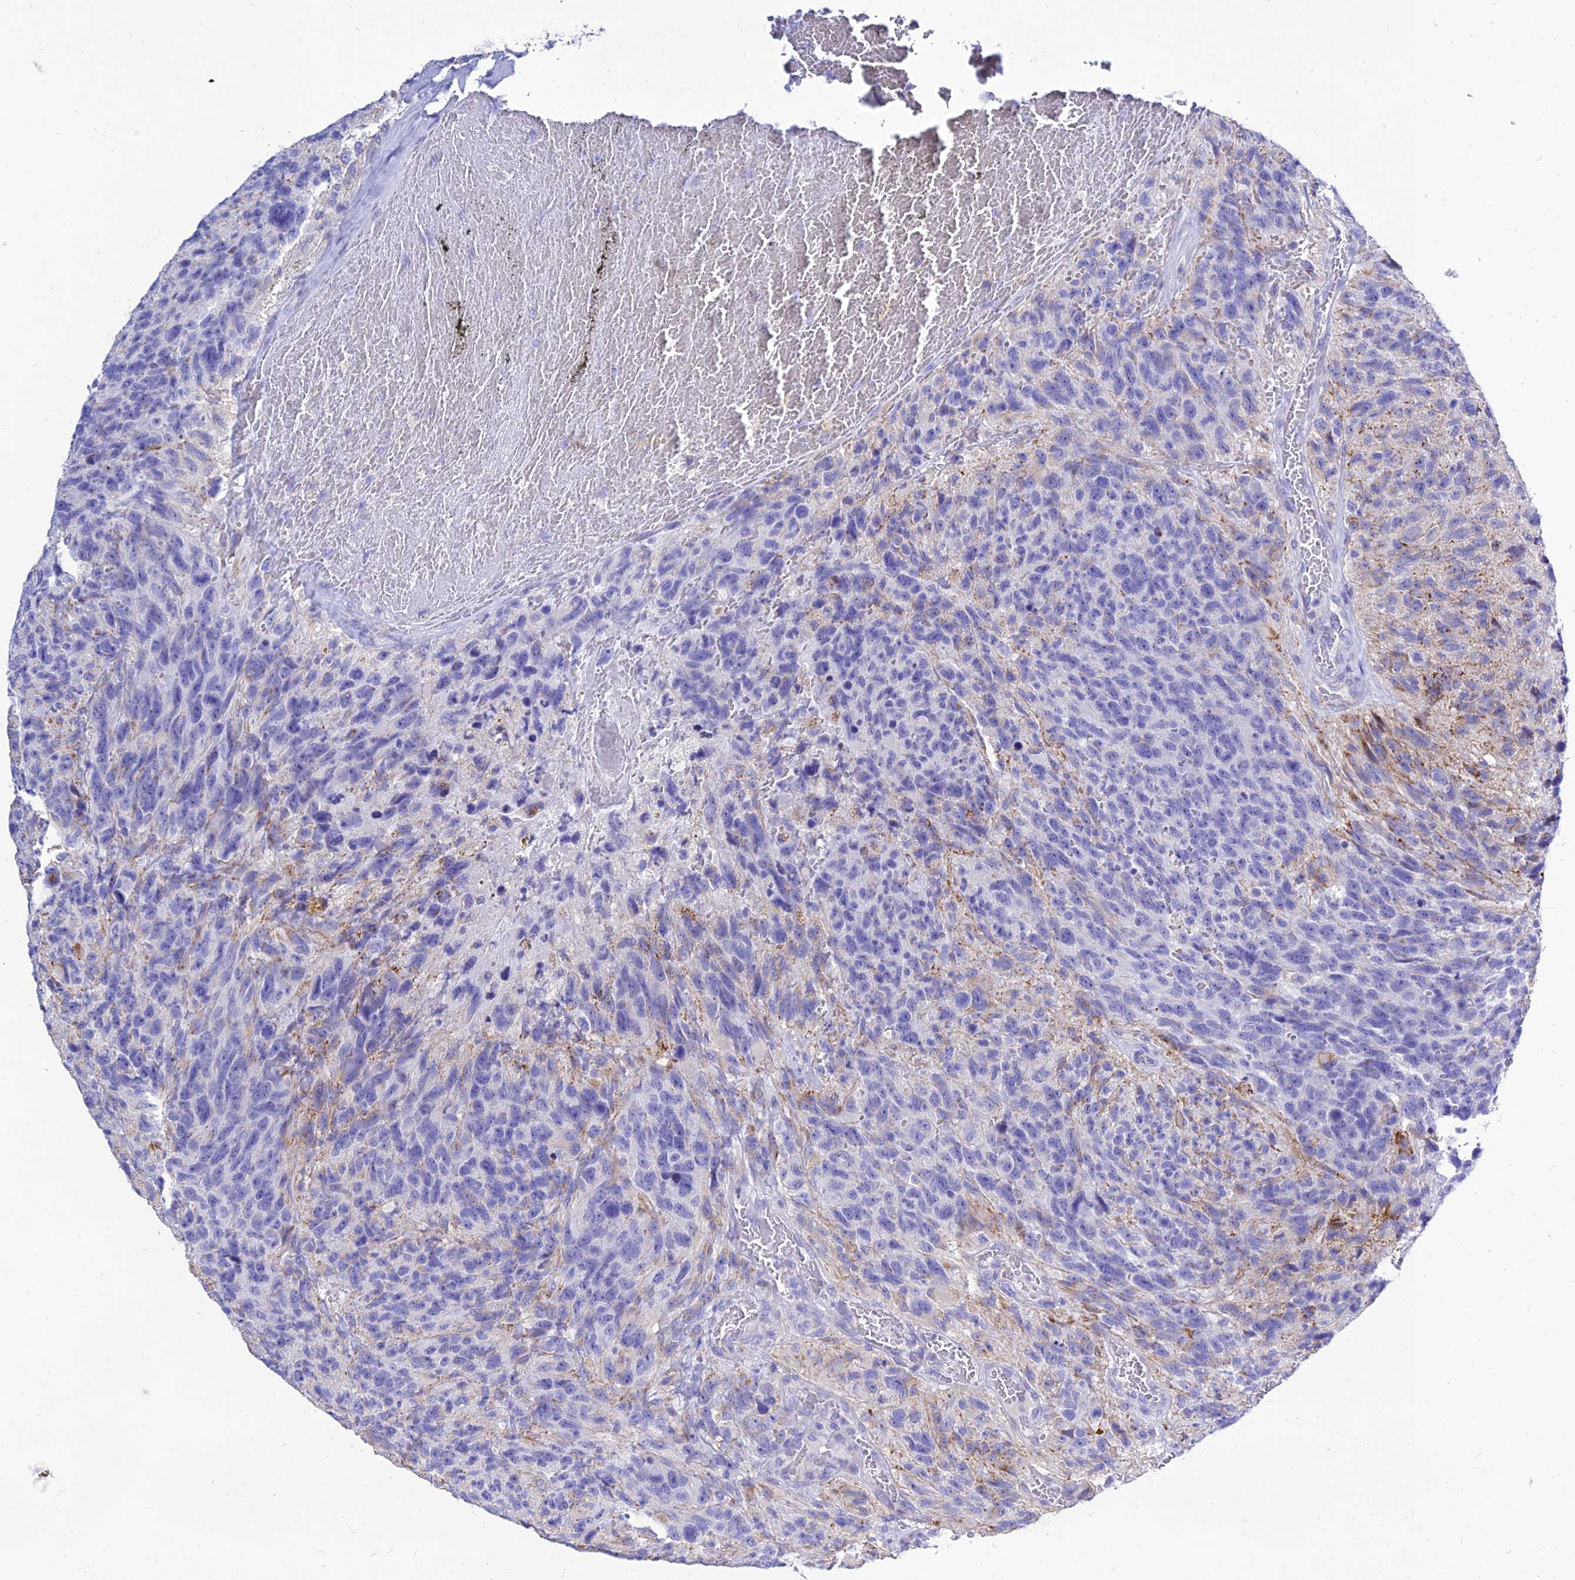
{"staining": {"intensity": "negative", "quantity": "none", "location": "none"}, "tissue": "glioma", "cell_type": "Tumor cells", "image_type": "cancer", "snomed": [{"axis": "morphology", "description": "Glioma, malignant, High grade"}, {"axis": "topography", "description": "Brain"}], "caption": "This is a image of immunohistochemistry (IHC) staining of high-grade glioma (malignant), which shows no positivity in tumor cells.", "gene": "PKN3", "patient": {"sex": "male", "age": 69}}